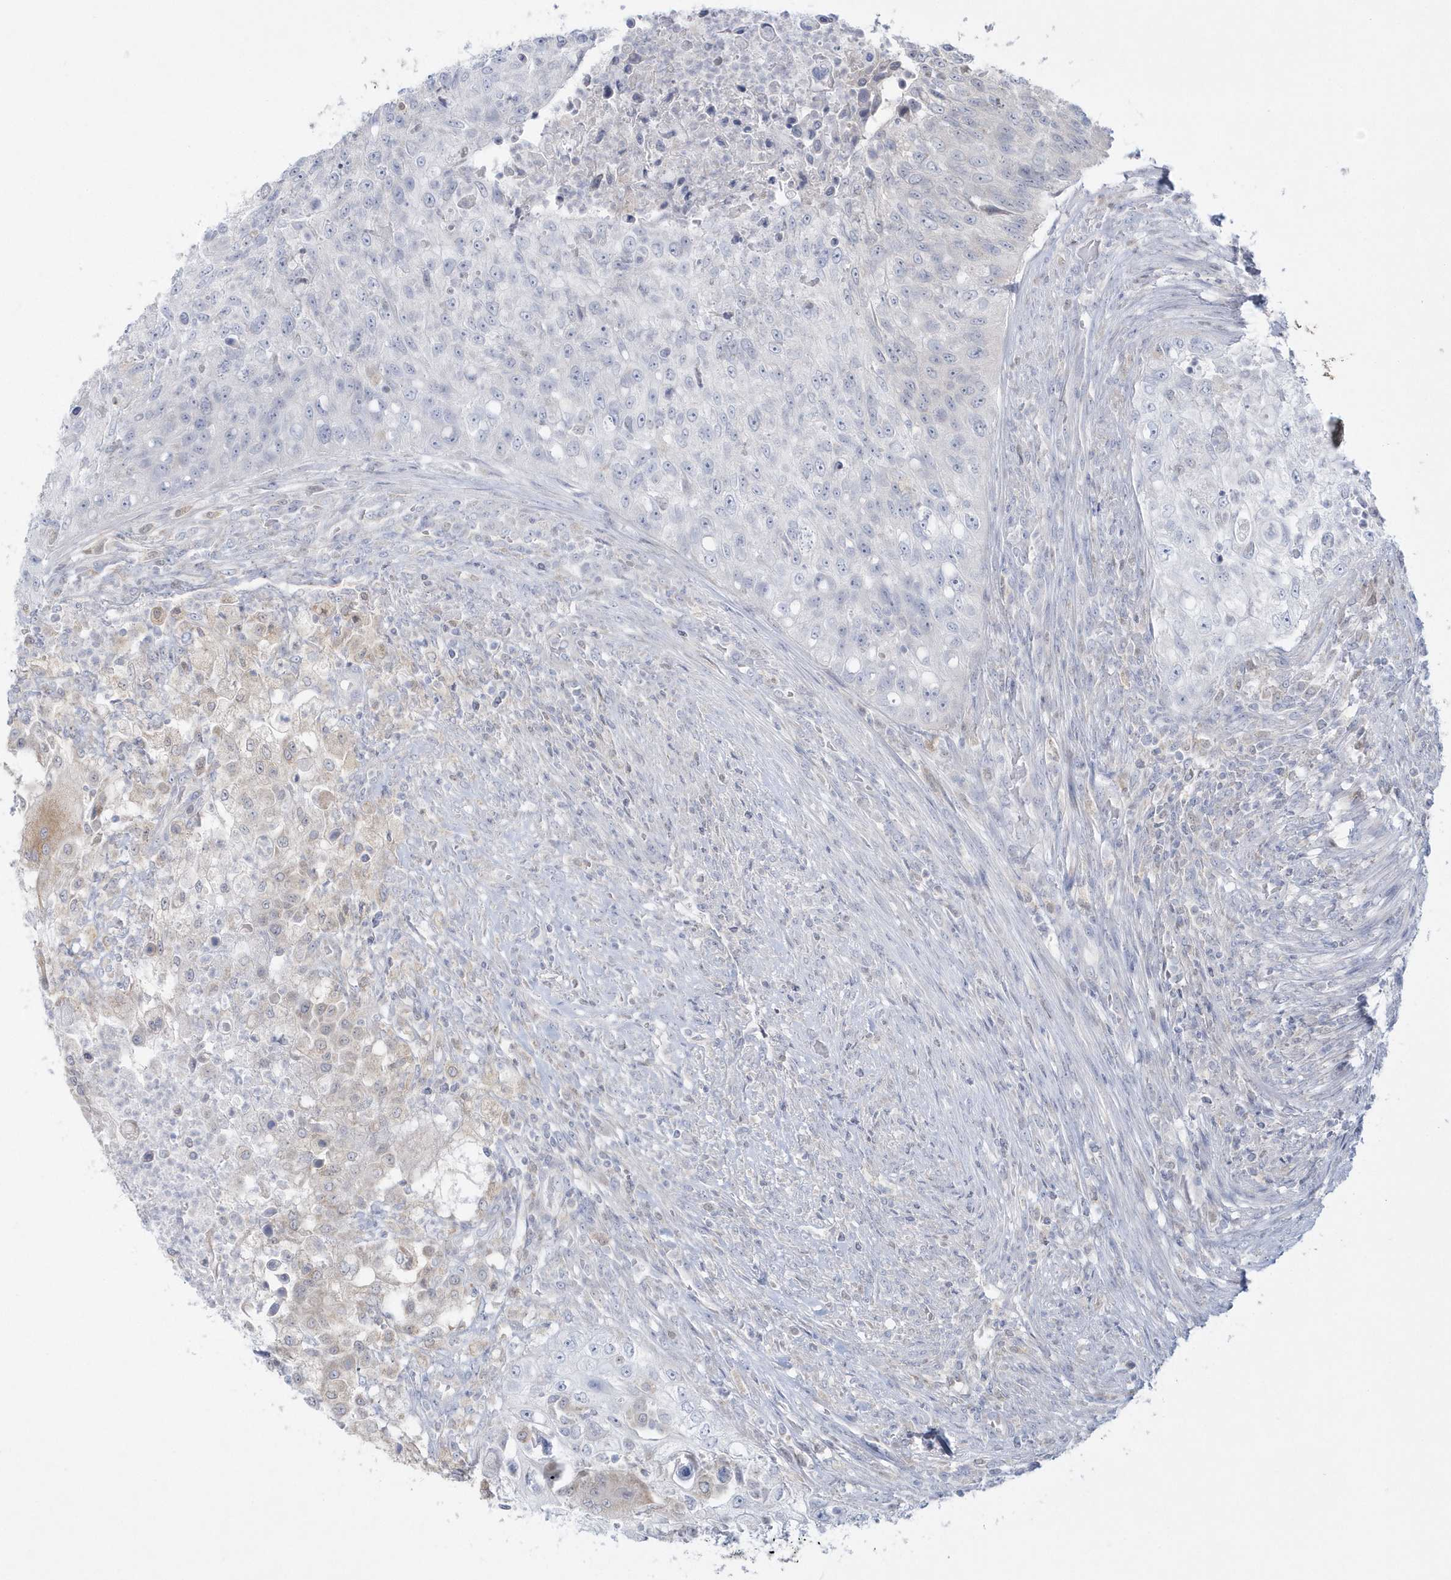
{"staining": {"intensity": "negative", "quantity": "none", "location": "none"}, "tissue": "urothelial cancer", "cell_type": "Tumor cells", "image_type": "cancer", "snomed": [{"axis": "morphology", "description": "Urothelial carcinoma, High grade"}, {"axis": "topography", "description": "Urinary bladder"}], "caption": "Urothelial carcinoma (high-grade) was stained to show a protein in brown. There is no significant positivity in tumor cells.", "gene": "PCBD1", "patient": {"sex": "female", "age": 60}}